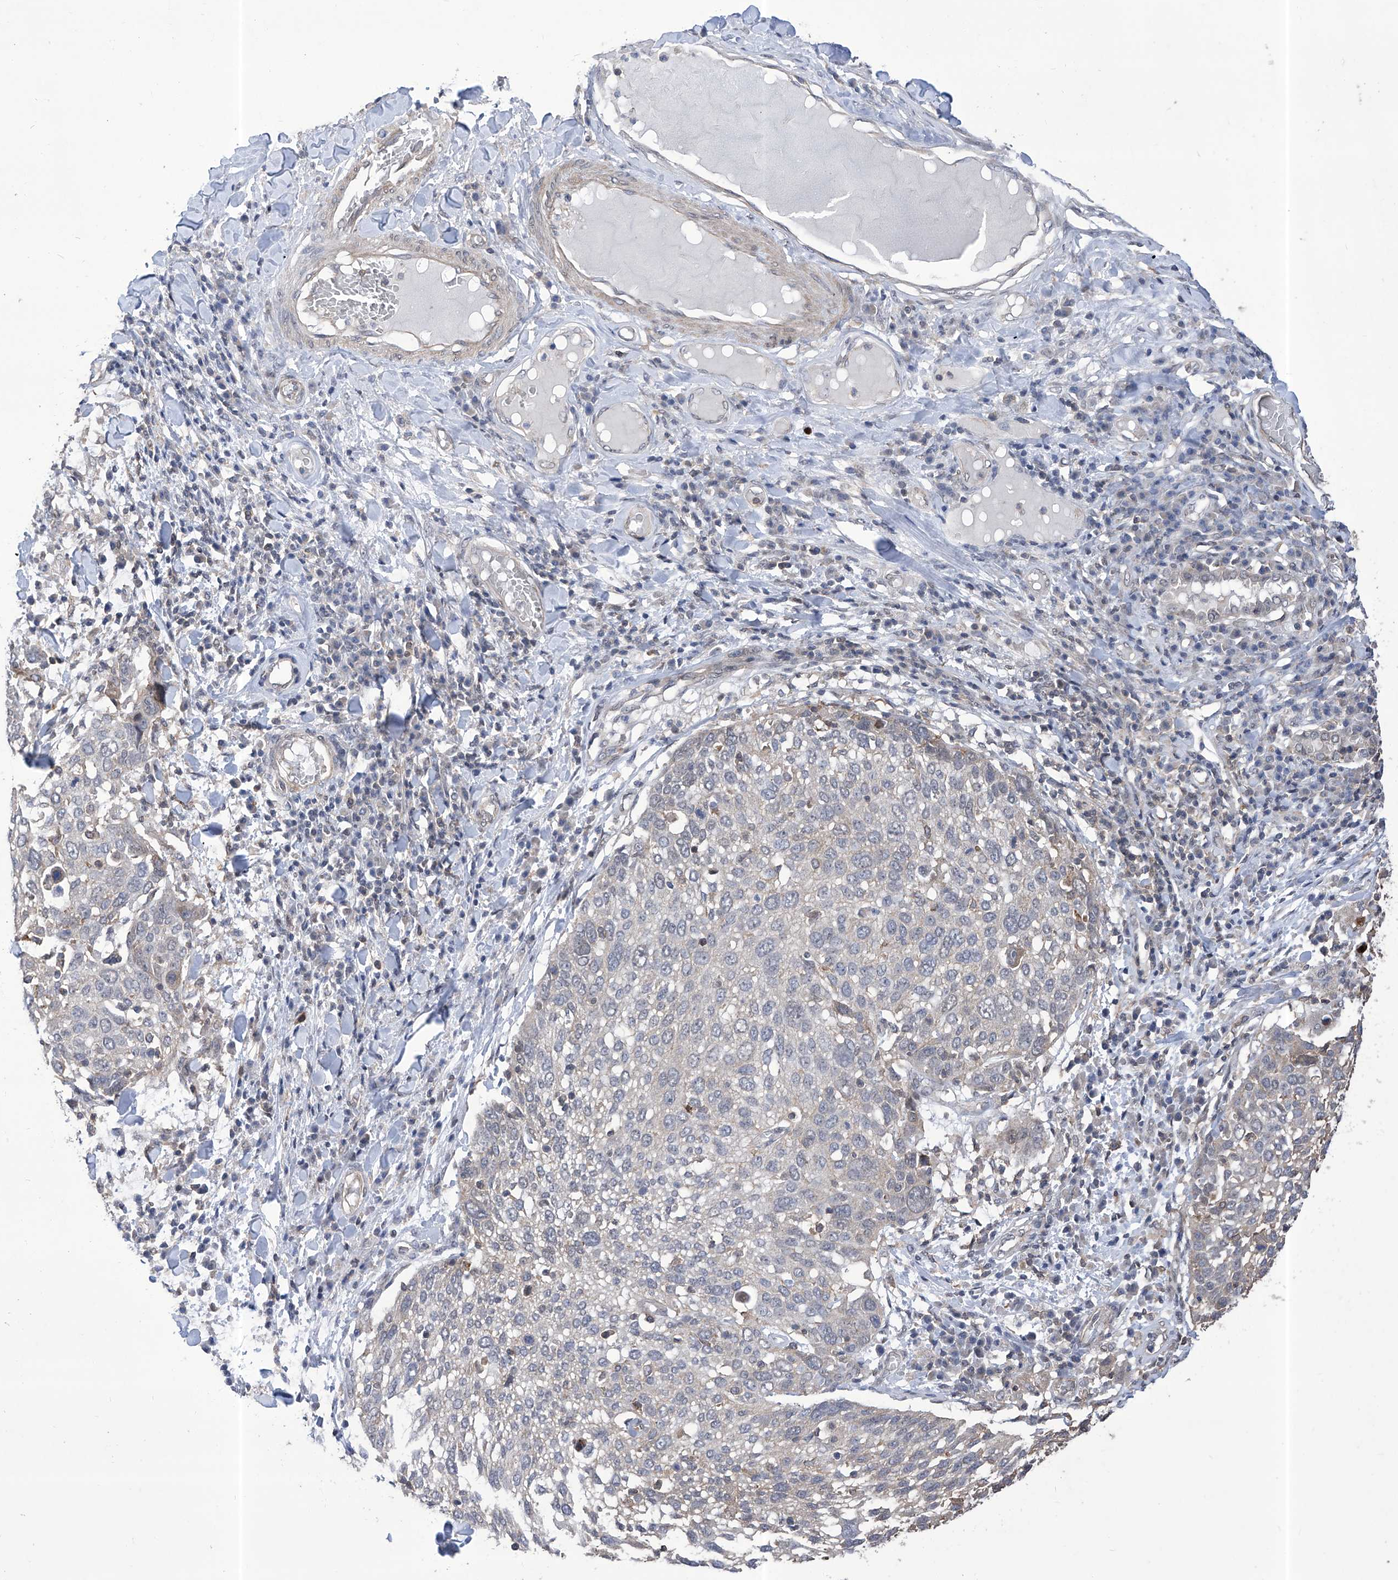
{"staining": {"intensity": "negative", "quantity": "none", "location": "none"}, "tissue": "lung cancer", "cell_type": "Tumor cells", "image_type": "cancer", "snomed": [{"axis": "morphology", "description": "Squamous cell carcinoma, NOS"}, {"axis": "topography", "description": "Lung"}], "caption": "Immunohistochemistry image of human lung cancer stained for a protein (brown), which demonstrates no staining in tumor cells. (Immunohistochemistry (ihc), brightfield microscopy, high magnification).", "gene": "KIFC2", "patient": {"sex": "male", "age": 65}}